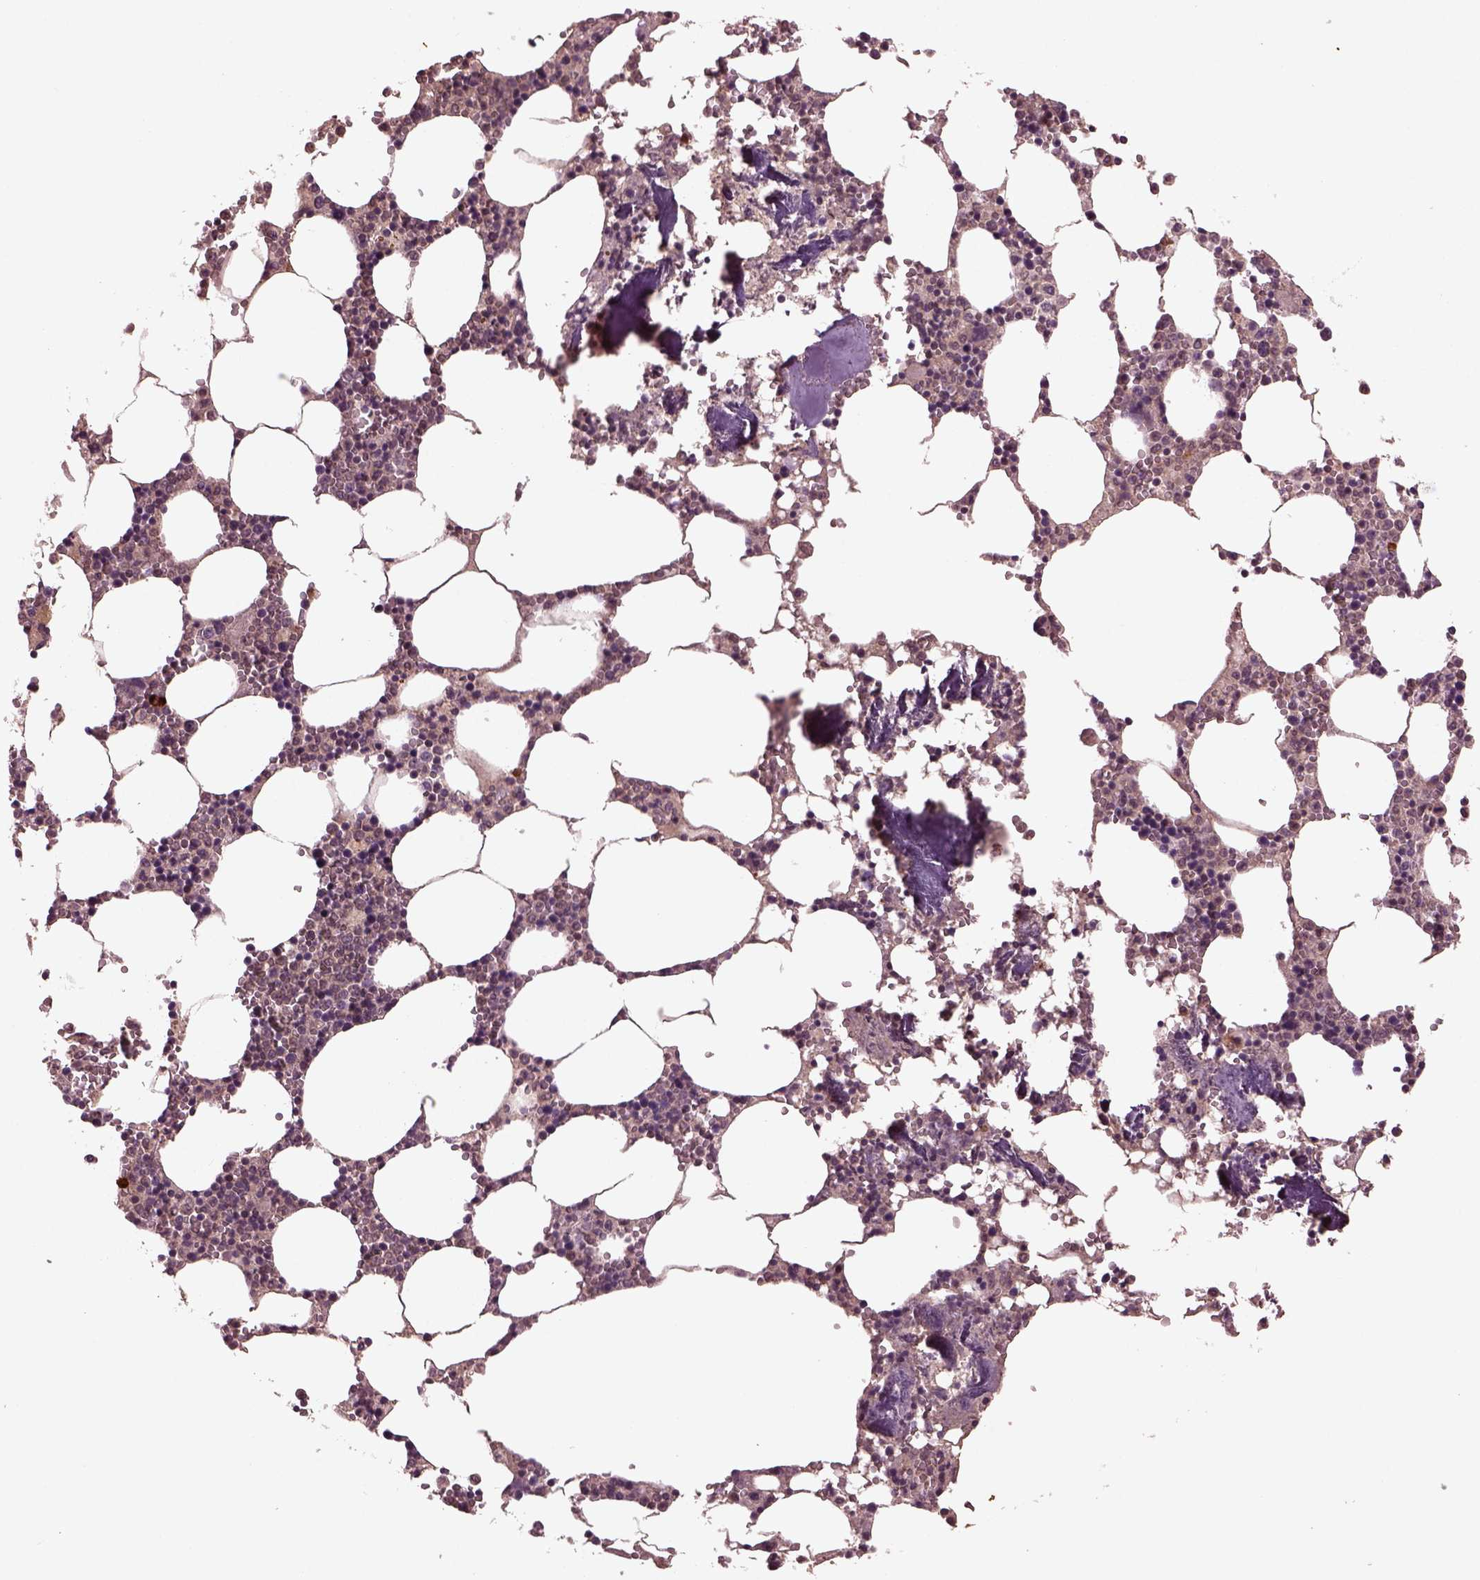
{"staining": {"intensity": "moderate", "quantity": "25%-75%", "location": "cytoplasmic/membranous"}, "tissue": "bone marrow", "cell_type": "Hematopoietic cells", "image_type": "normal", "snomed": [{"axis": "morphology", "description": "Normal tissue, NOS"}, {"axis": "topography", "description": "Bone marrow"}], "caption": "IHC (DAB) staining of unremarkable bone marrow demonstrates moderate cytoplasmic/membranous protein positivity in about 25%-75% of hematopoietic cells.", "gene": "PTX4", "patient": {"sex": "female", "age": 64}}